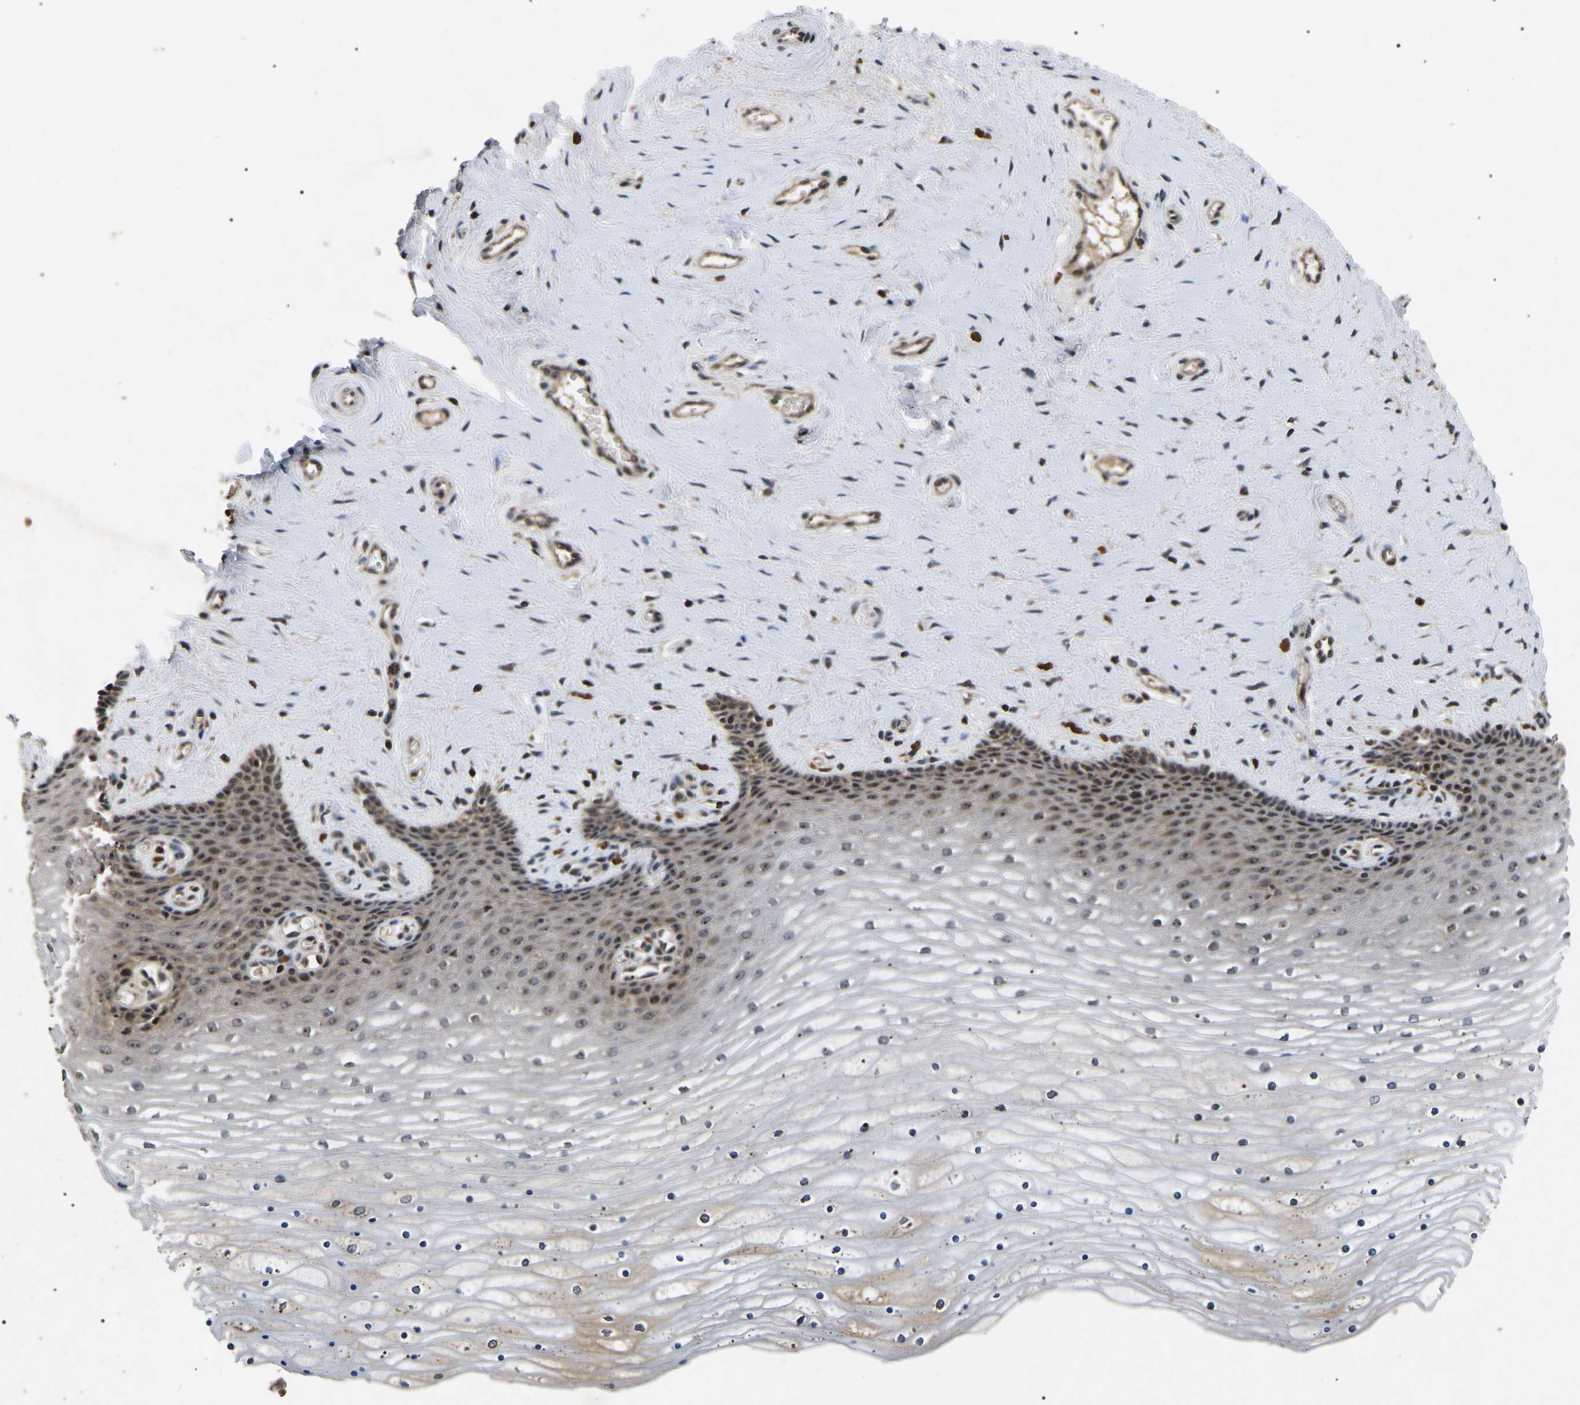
{"staining": {"intensity": "moderate", "quantity": "25%-75%", "location": "nuclear"}, "tissue": "cervix", "cell_type": "Squamous epithelial cells", "image_type": "normal", "snomed": [{"axis": "morphology", "description": "Normal tissue, NOS"}, {"axis": "topography", "description": "Cervix"}], "caption": "Protein analysis of unremarkable cervix reveals moderate nuclear positivity in about 25%-75% of squamous epithelial cells. (IHC, brightfield microscopy, high magnification).", "gene": "RBM28", "patient": {"sex": "female", "age": 39}}